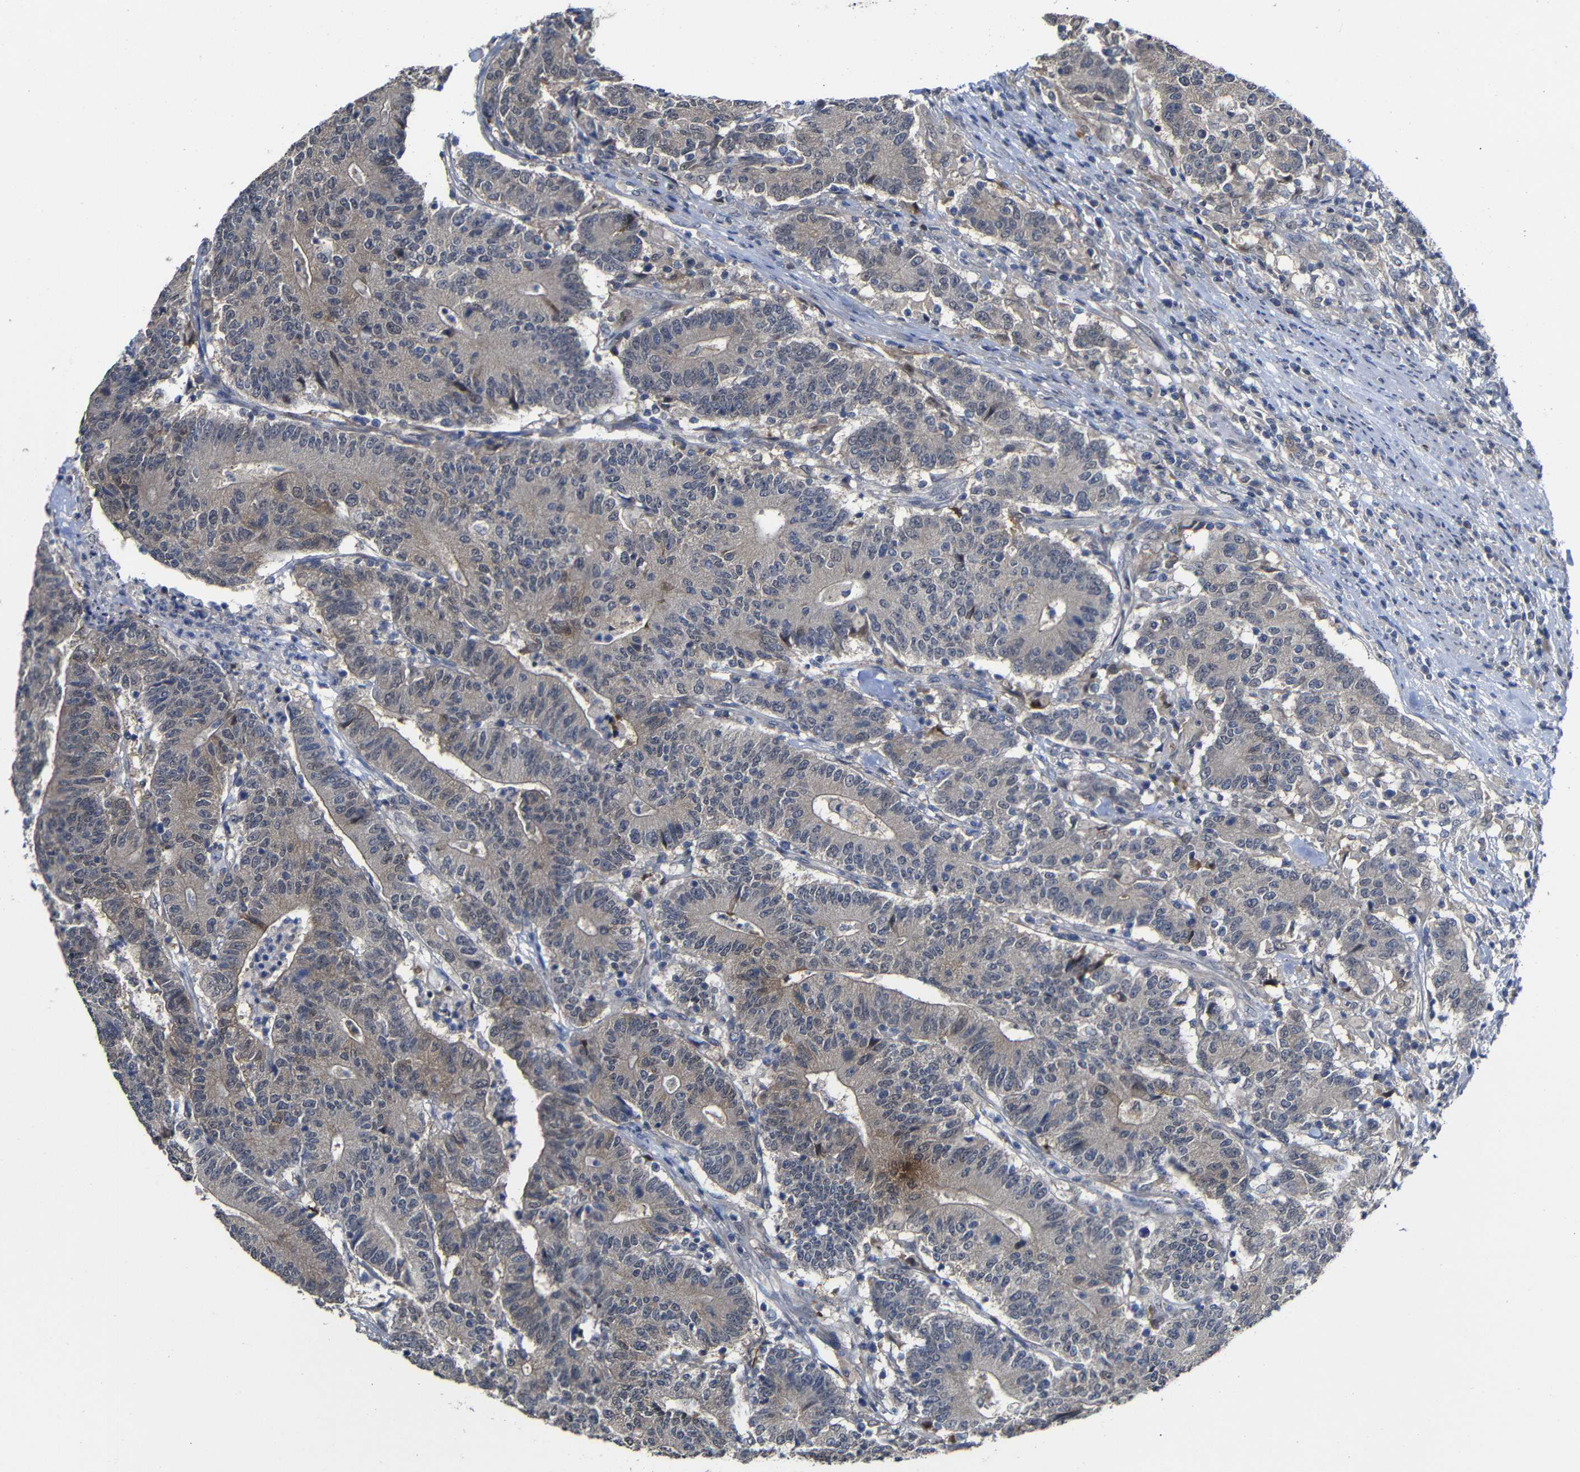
{"staining": {"intensity": "weak", "quantity": ">75%", "location": "cytoplasmic/membranous"}, "tissue": "colorectal cancer", "cell_type": "Tumor cells", "image_type": "cancer", "snomed": [{"axis": "morphology", "description": "Normal tissue, NOS"}, {"axis": "morphology", "description": "Adenocarcinoma, NOS"}, {"axis": "topography", "description": "Colon"}], "caption": "There is low levels of weak cytoplasmic/membranous staining in tumor cells of colorectal cancer (adenocarcinoma), as demonstrated by immunohistochemical staining (brown color).", "gene": "ATG12", "patient": {"sex": "female", "age": 75}}